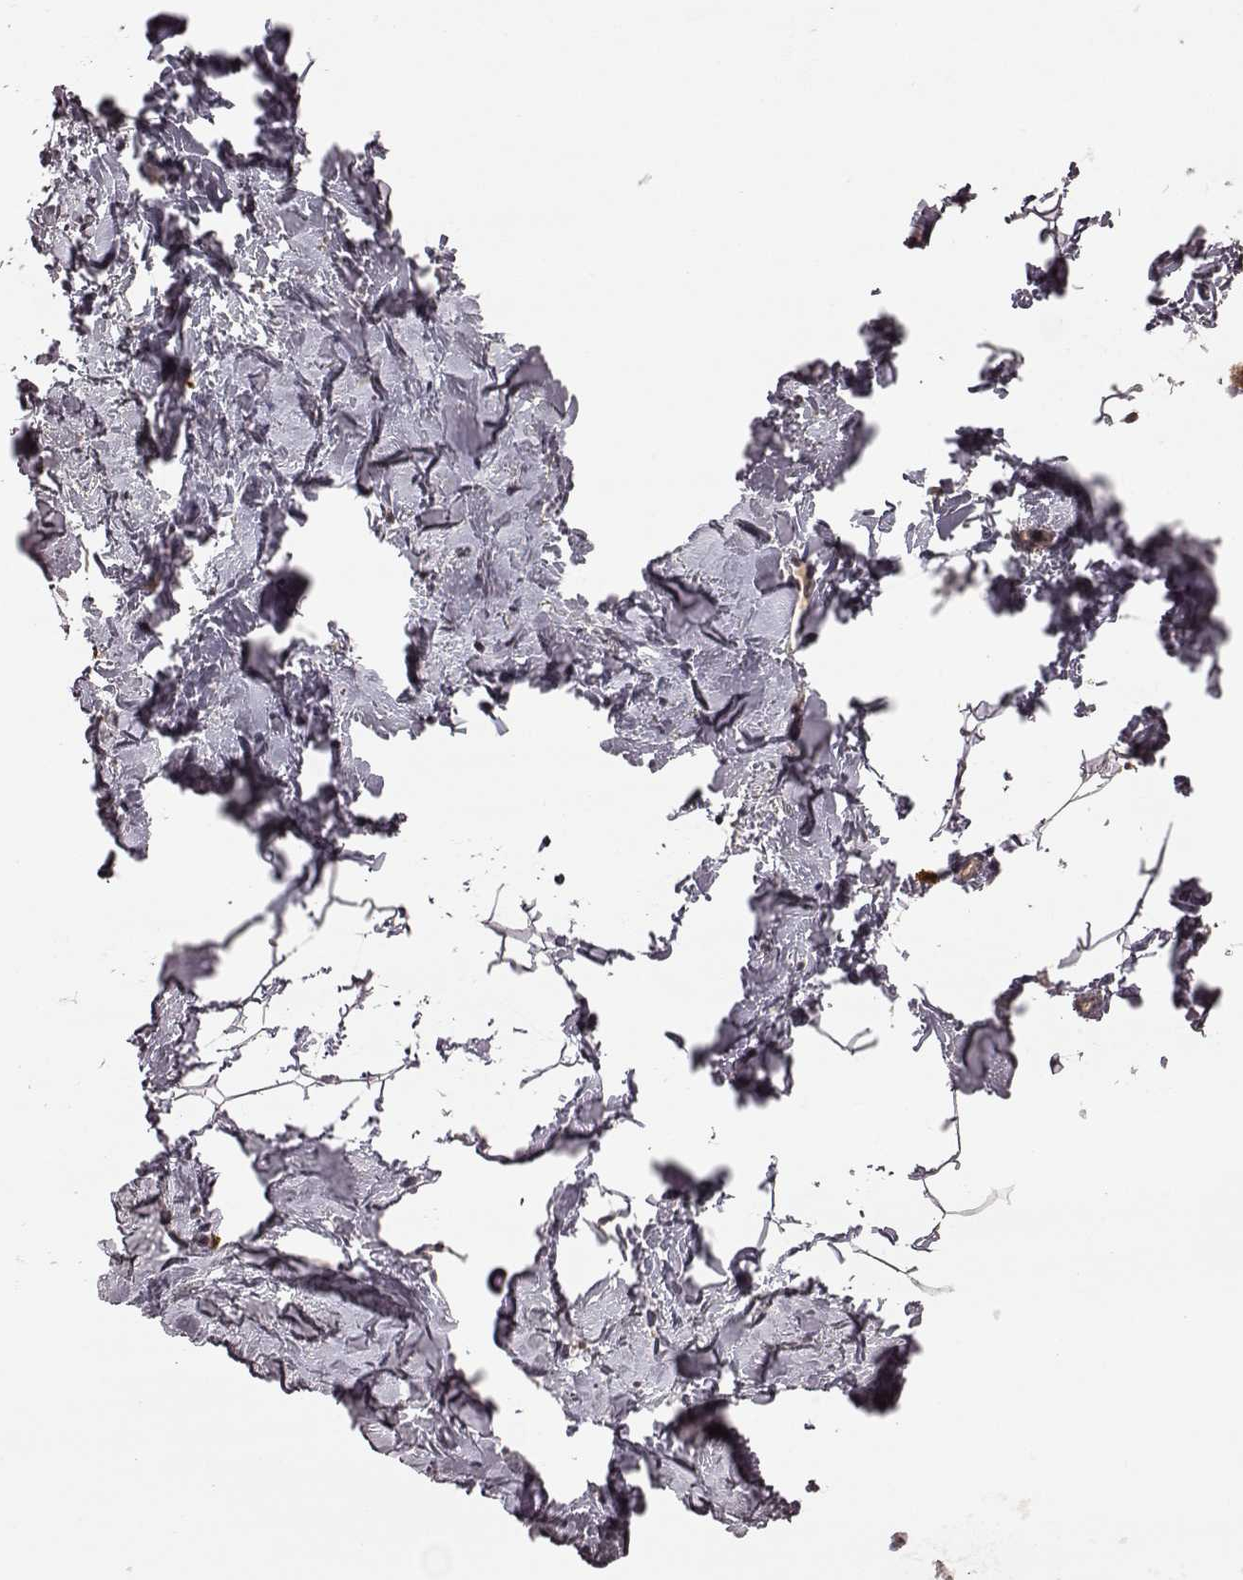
{"staining": {"intensity": "negative", "quantity": "none", "location": "none"}, "tissue": "breast", "cell_type": "Adipocytes", "image_type": "normal", "snomed": [{"axis": "morphology", "description": "Normal tissue, NOS"}, {"axis": "topography", "description": "Breast"}], "caption": "DAB (3,3'-diaminobenzidine) immunohistochemical staining of normal breast exhibits no significant positivity in adipocytes.", "gene": "TRMU", "patient": {"sex": "female", "age": 32}}